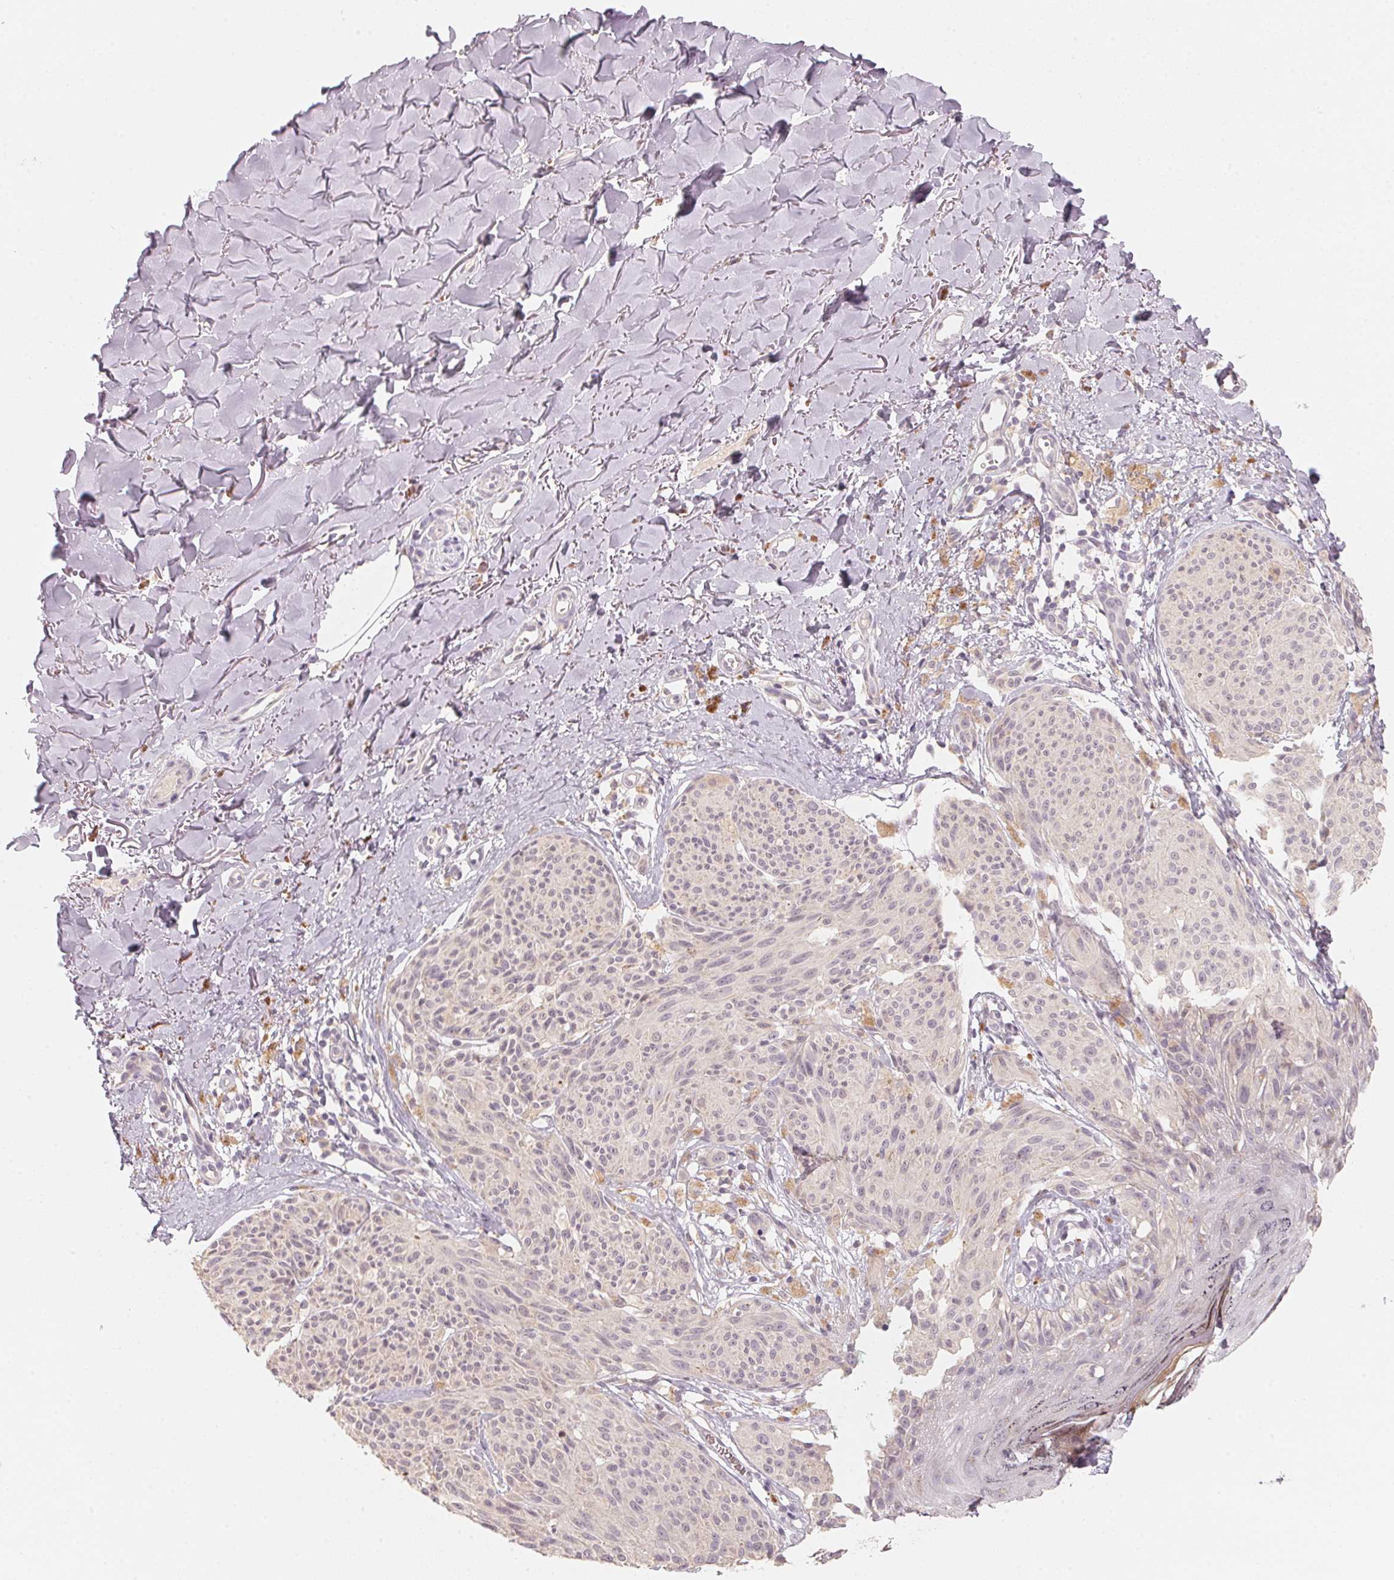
{"staining": {"intensity": "negative", "quantity": "none", "location": "none"}, "tissue": "melanoma", "cell_type": "Tumor cells", "image_type": "cancer", "snomed": [{"axis": "morphology", "description": "Malignant melanoma, NOS"}, {"axis": "topography", "description": "Skin"}], "caption": "IHC histopathology image of human melanoma stained for a protein (brown), which displays no expression in tumor cells.", "gene": "TREH", "patient": {"sex": "female", "age": 87}}